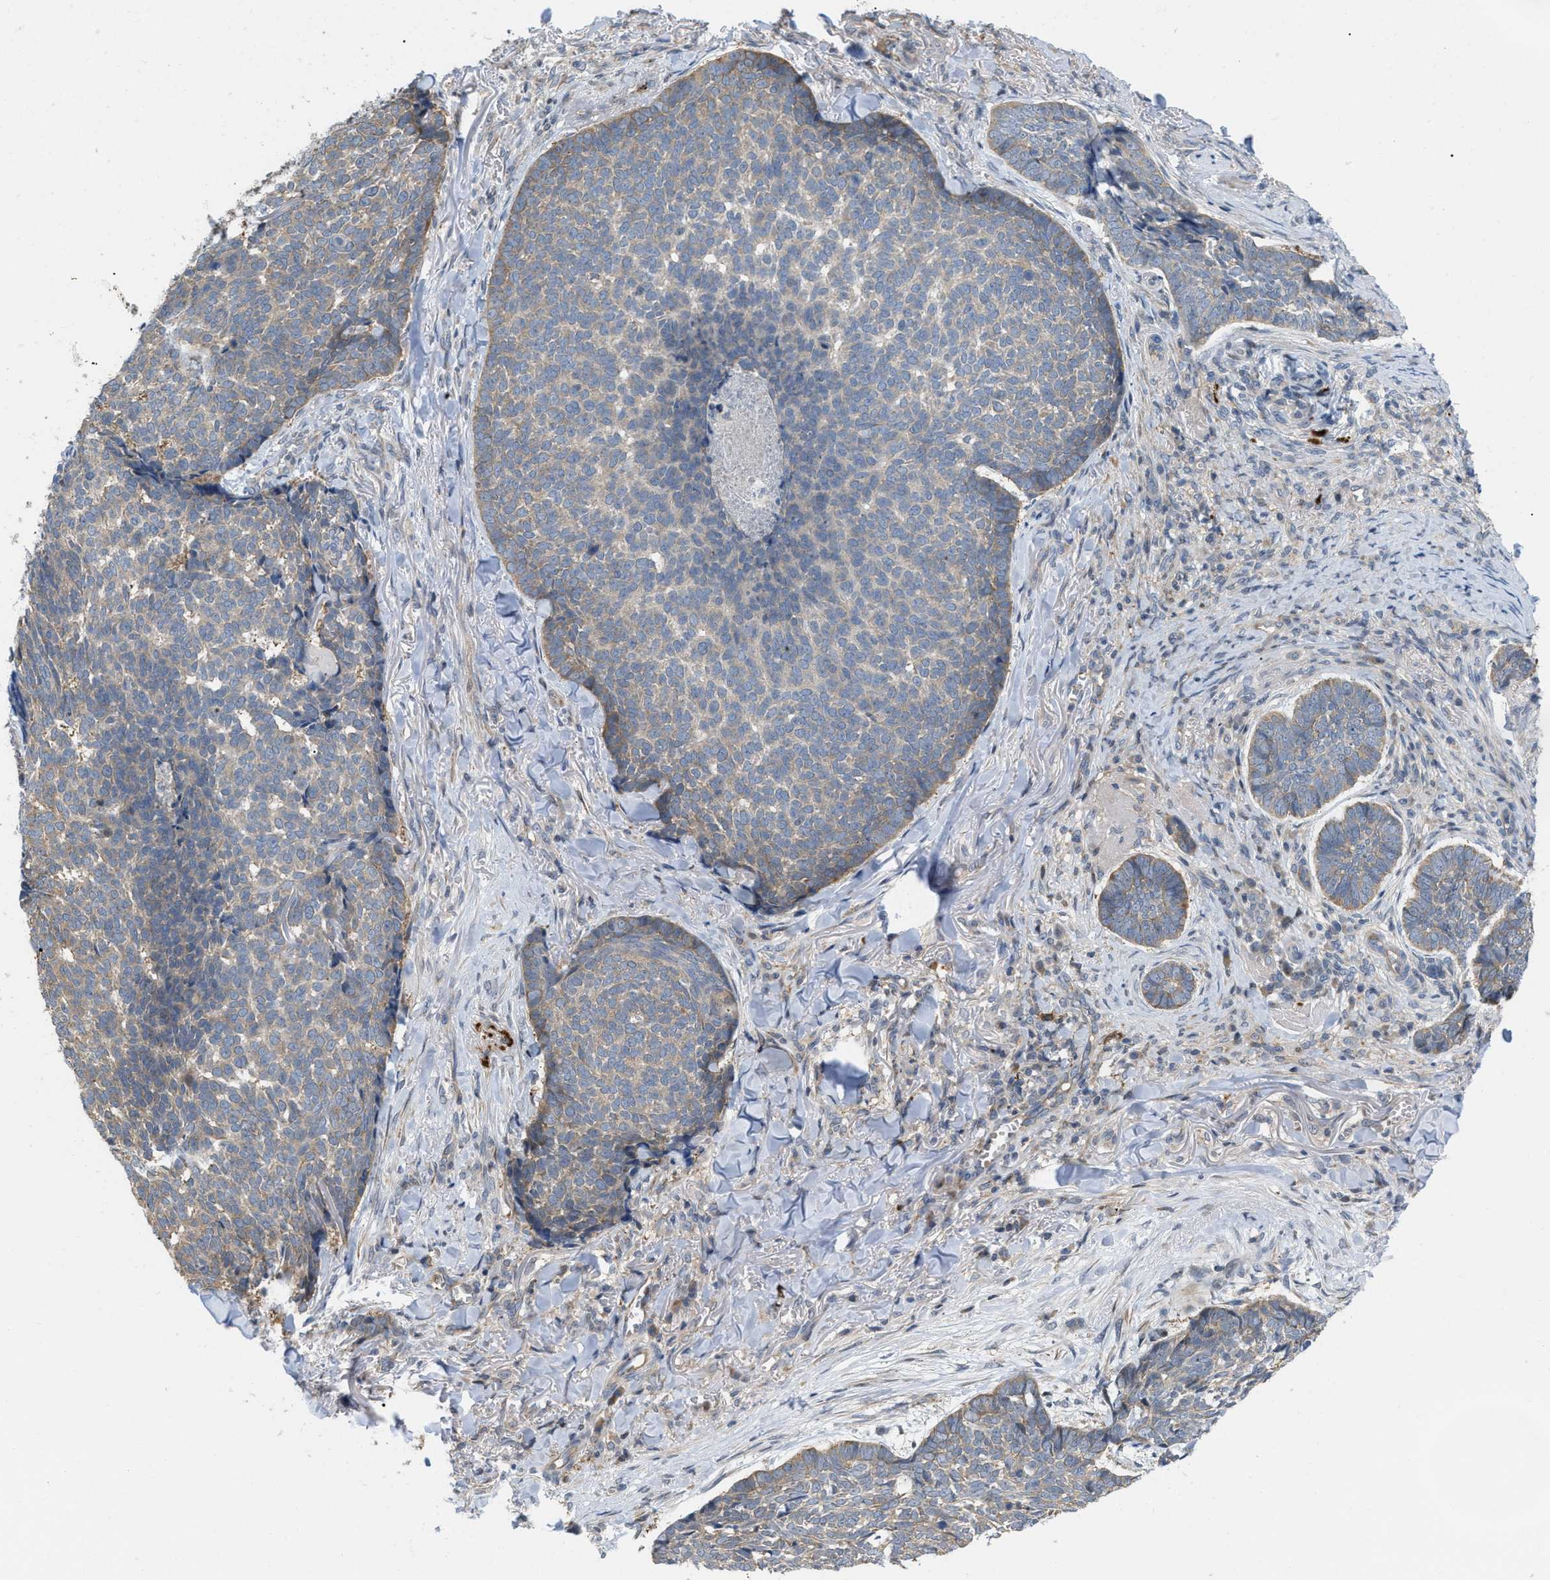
{"staining": {"intensity": "weak", "quantity": ">75%", "location": "cytoplasmic/membranous"}, "tissue": "skin cancer", "cell_type": "Tumor cells", "image_type": "cancer", "snomed": [{"axis": "morphology", "description": "Basal cell carcinoma"}, {"axis": "topography", "description": "Skin"}], "caption": "This histopathology image demonstrates IHC staining of human skin cancer, with low weak cytoplasmic/membranous positivity in approximately >75% of tumor cells.", "gene": "CSNK1A1", "patient": {"sex": "male", "age": 84}}